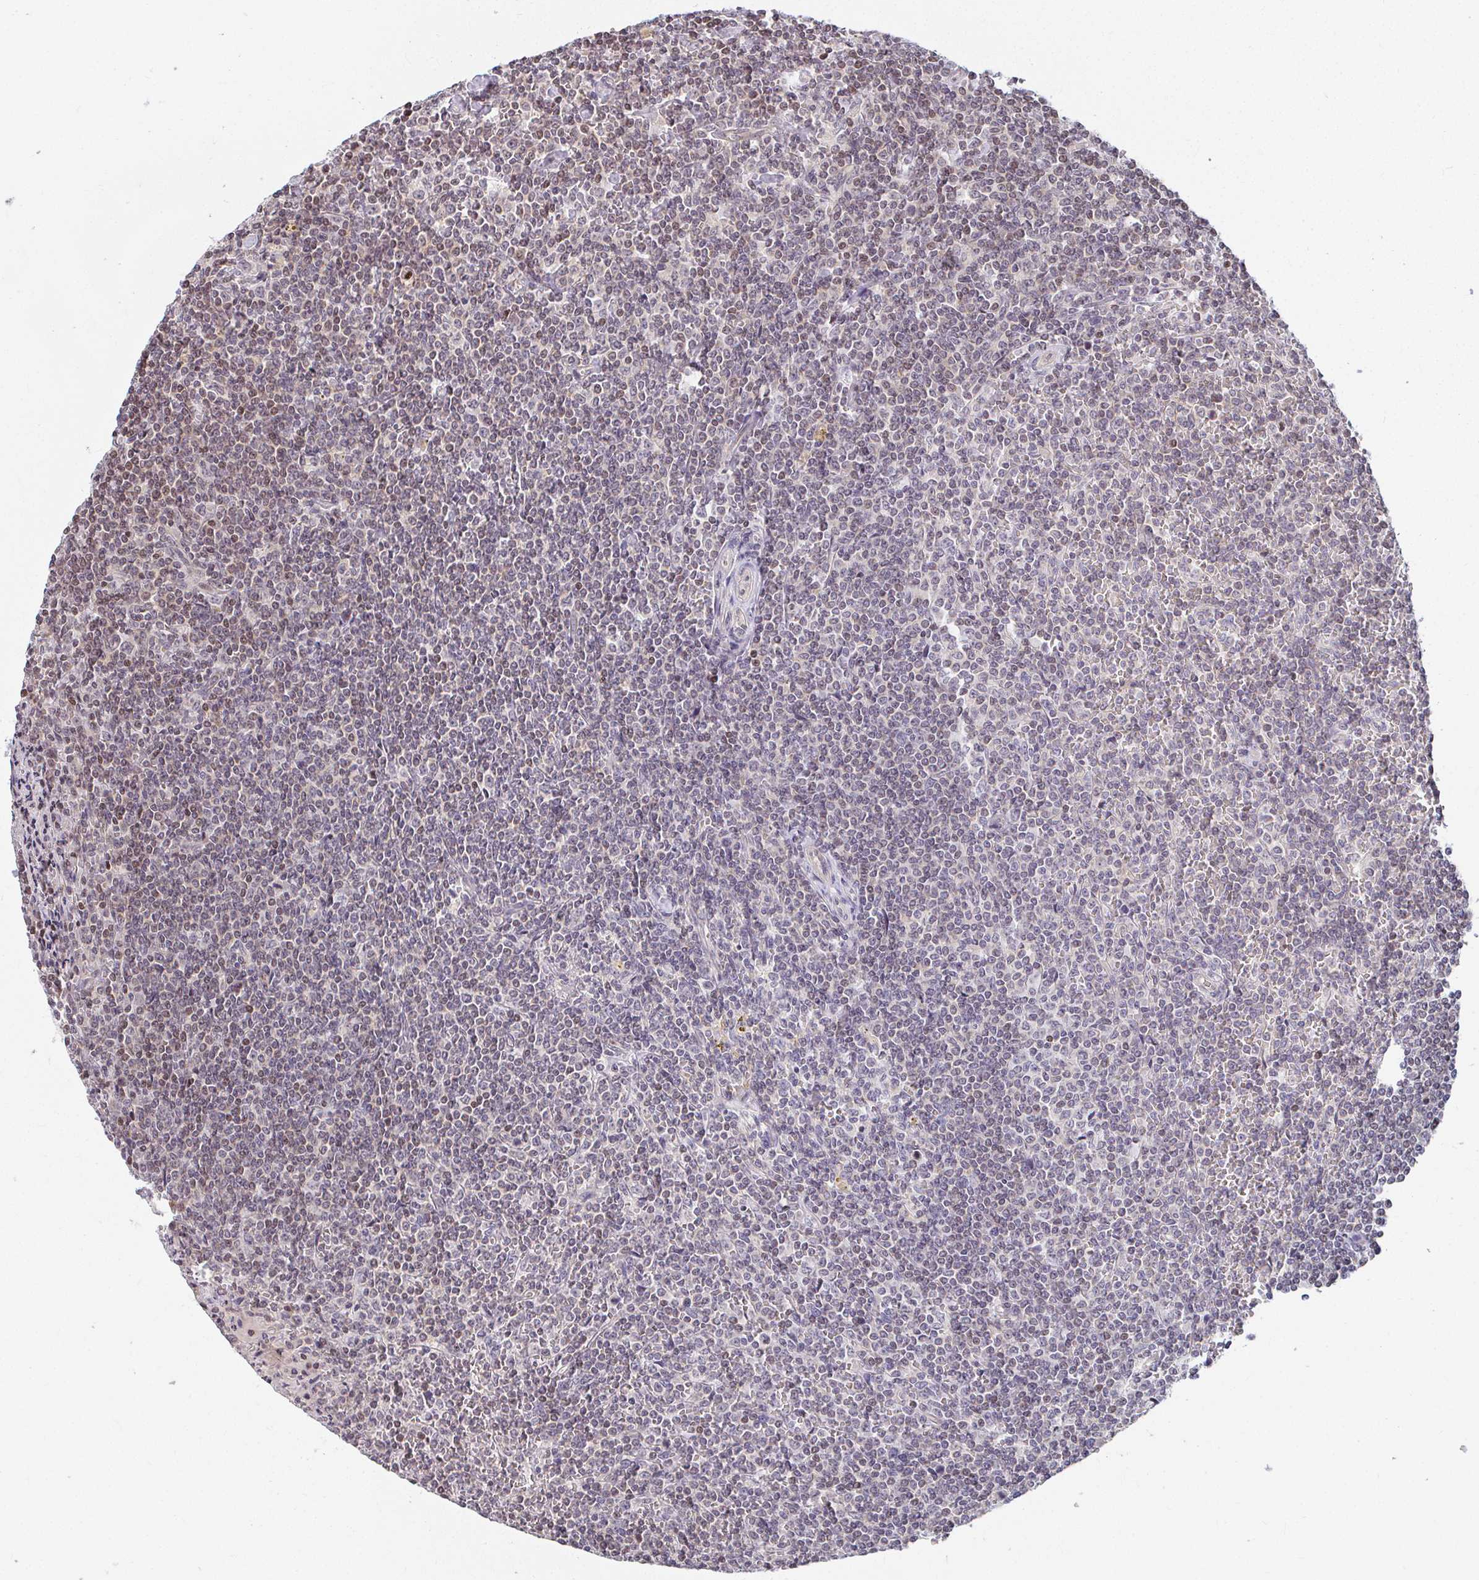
{"staining": {"intensity": "negative", "quantity": "none", "location": "none"}, "tissue": "lymphoma", "cell_type": "Tumor cells", "image_type": "cancer", "snomed": [{"axis": "morphology", "description": "Malignant lymphoma, non-Hodgkin's type, Low grade"}, {"axis": "topography", "description": "Spleen"}], "caption": "High power microscopy micrograph of an immunohistochemistry micrograph of lymphoma, revealing no significant expression in tumor cells.", "gene": "ANK3", "patient": {"sex": "female", "age": 19}}